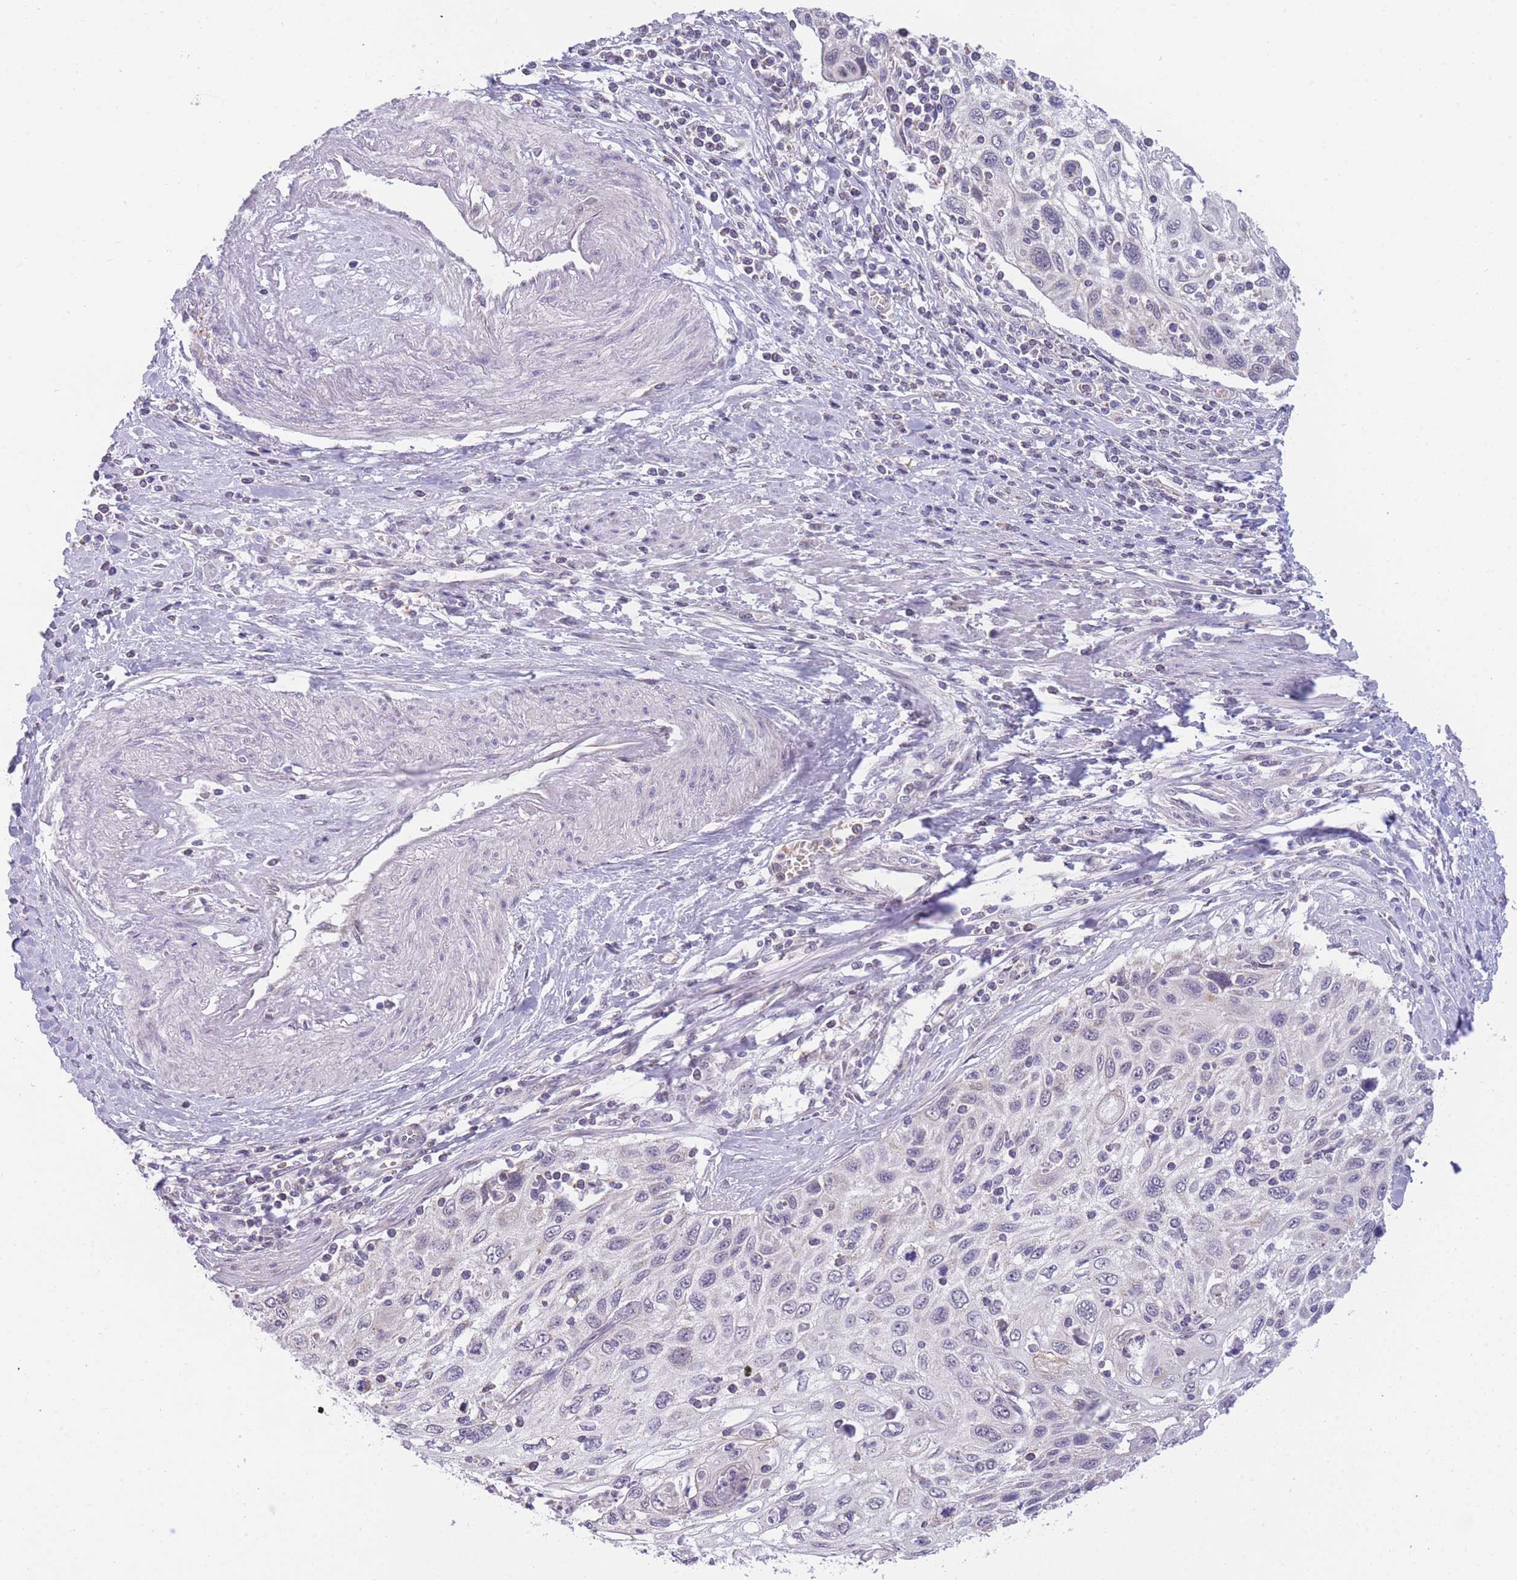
{"staining": {"intensity": "negative", "quantity": "none", "location": "none"}, "tissue": "cervical cancer", "cell_type": "Tumor cells", "image_type": "cancer", "snomed": [{"axis": "morphology", "description": "Squamous cell carcinoma, NOS"}, {"axis": "topography", "description": "Cervix"}], "caption": "Tumor cells are negative for brown protein staining in cervical cancer (squamous cell carcinoma).", "gene": "GOLGA6L25", "patient": {"sex": "female", "age": 70}}